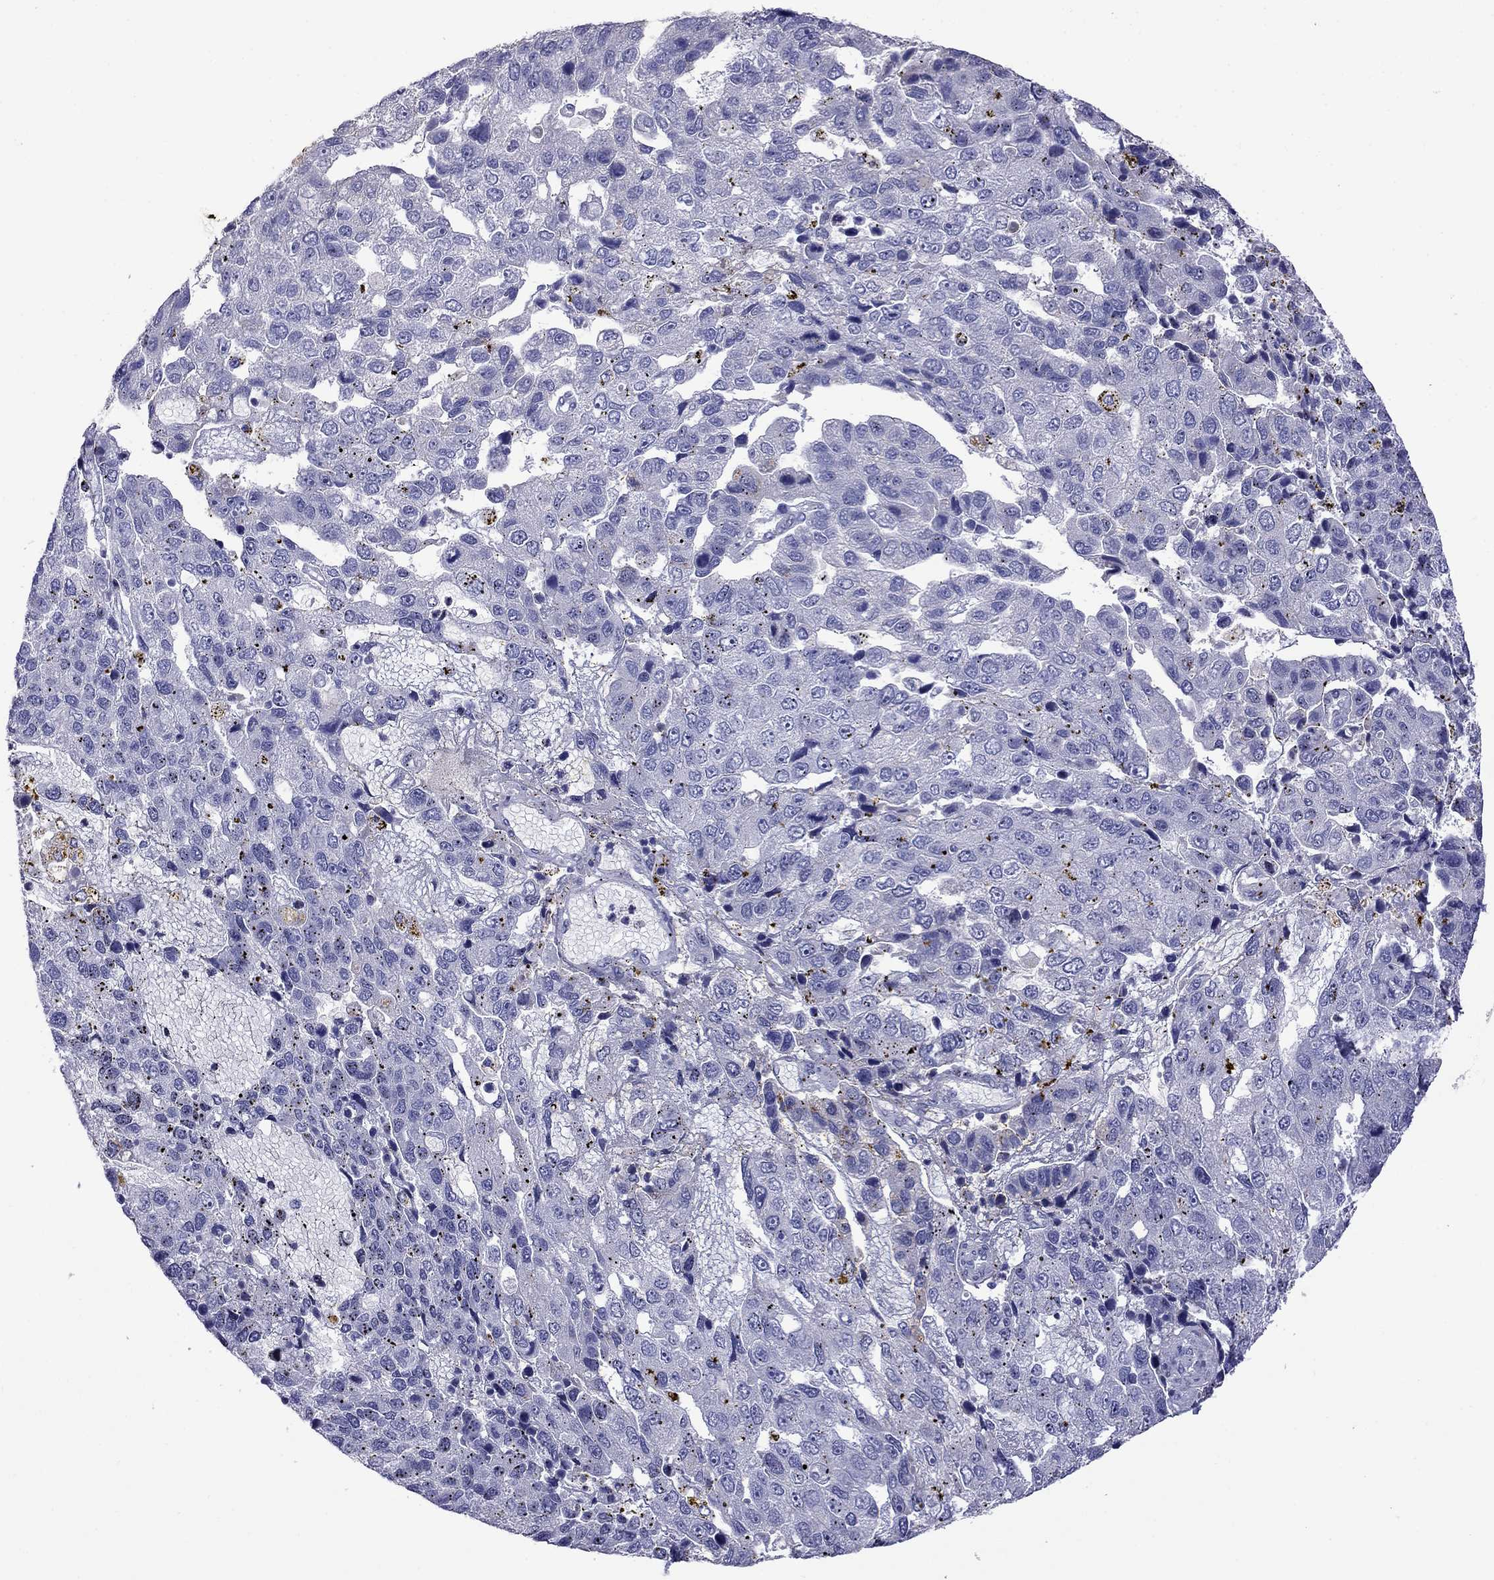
{"staining": {"intensity": "negative", "quantity": "none", "location": "none"}, "tissue": "pancreatic cancer", "cell_type": "Tumor cells", "image_type": "cancer", "snomed": [{"axis": "morphology", "description": "Adenocarcinoma, NOS"}, {"axis": "topography", "description": "Pancreas"}], "caption": "The micrograph shows no staining of tumor cells in pancreatic adenocarcinoma.", "gene": "STAR", "patient": {"sex": "female", "age": 61}}